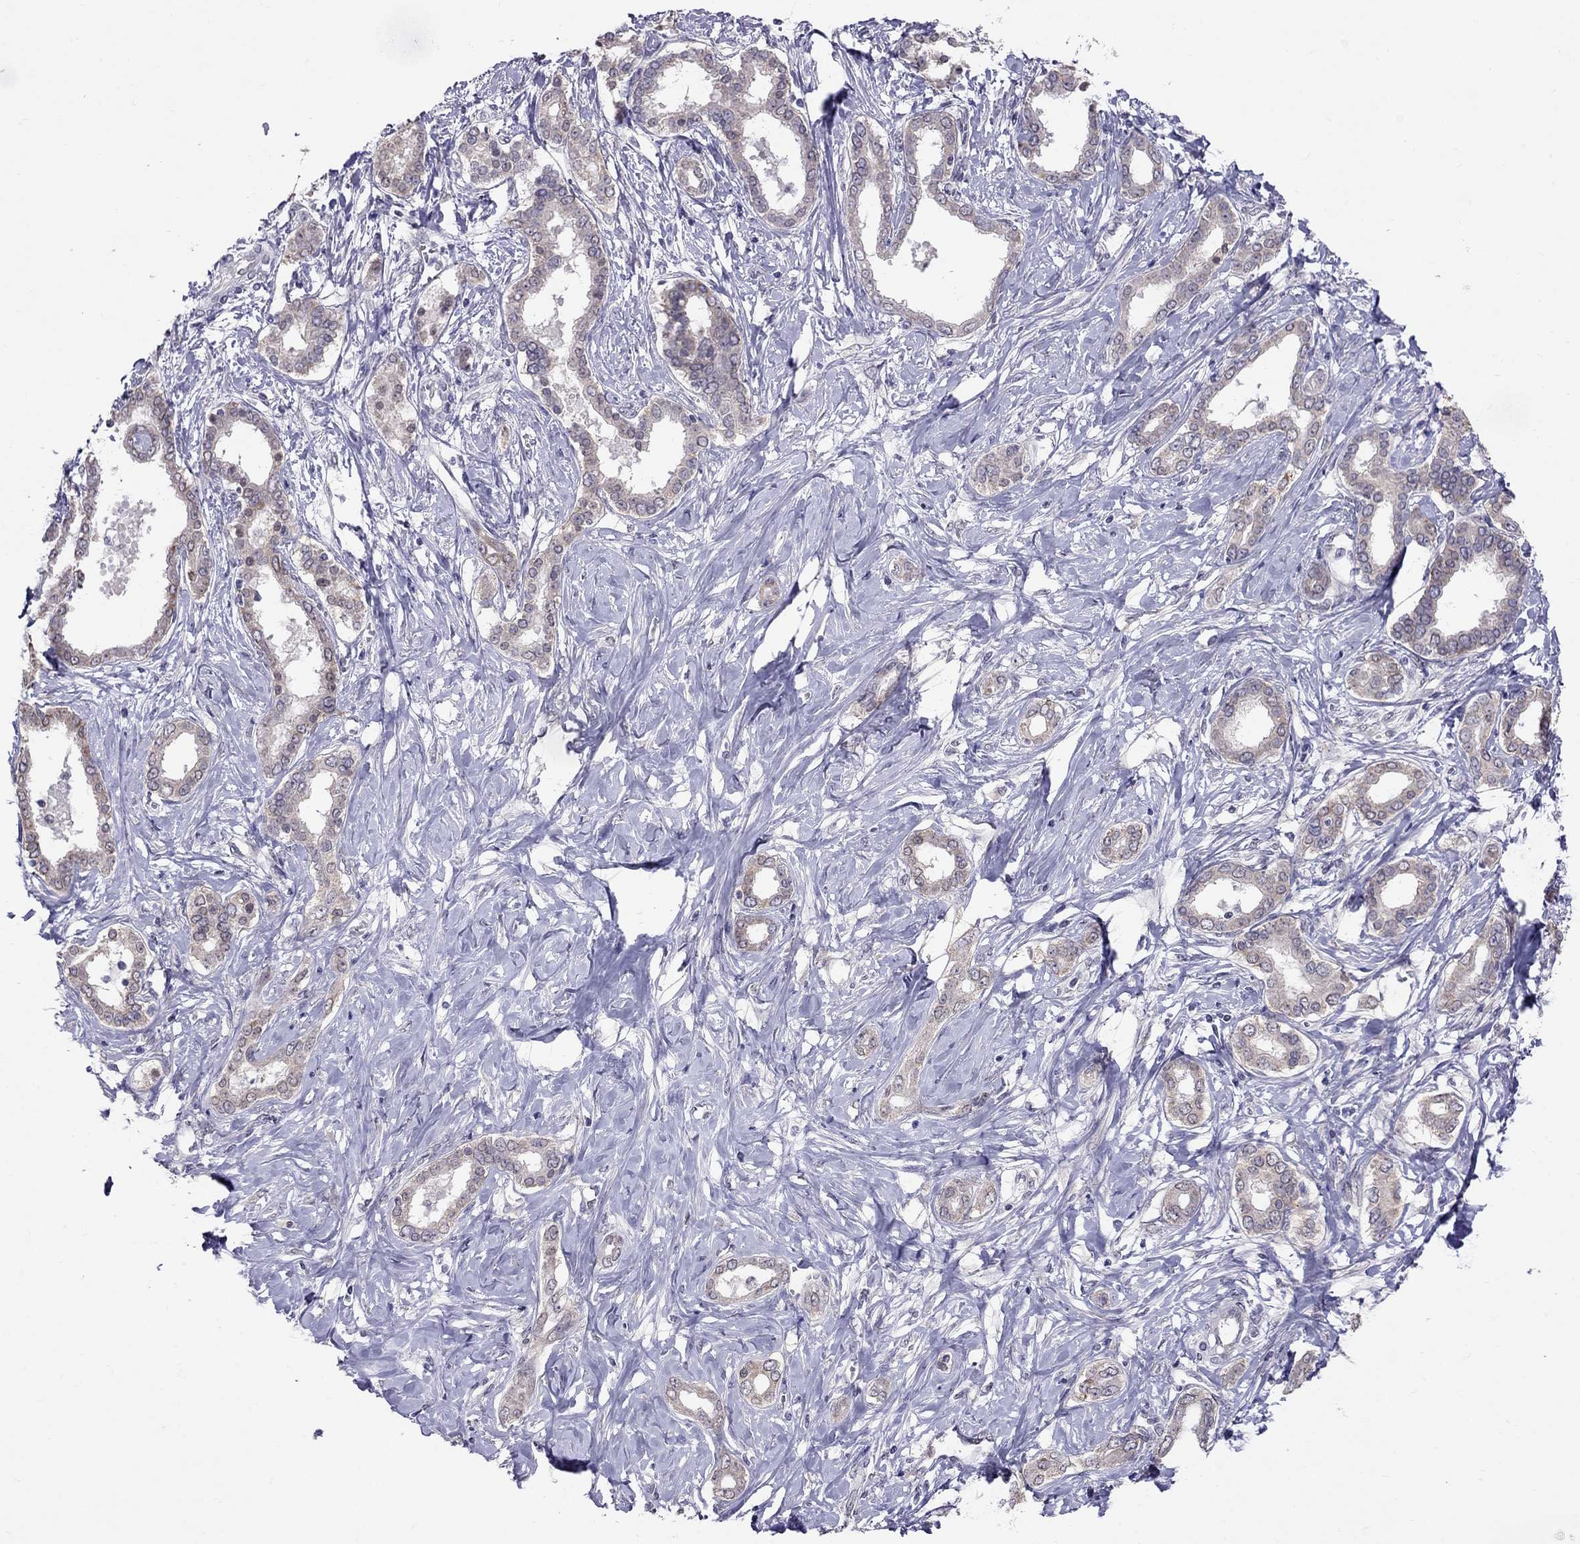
{"staining": {"intensity": "moderate", "quantity": "25%-75%", "location": "cytoplasmic/membranous"}, "tissue": "liver cancer", "cell_type": "Tumor cells", "image_type": "cancer", "snomed": [{"axis": "morphology", "description": "Cholangiocarcinoma"}, {"axis": "topography", "description": "Liver"}], "caption": "Protein expression analysis of human liver cholangiocarcinoma reveals moderate cytoplasmic/membranous positivity in about 25%-75% of tumor cells.", "gene": "MYO3B", "patient": {"sex": "female", "age": 47}}